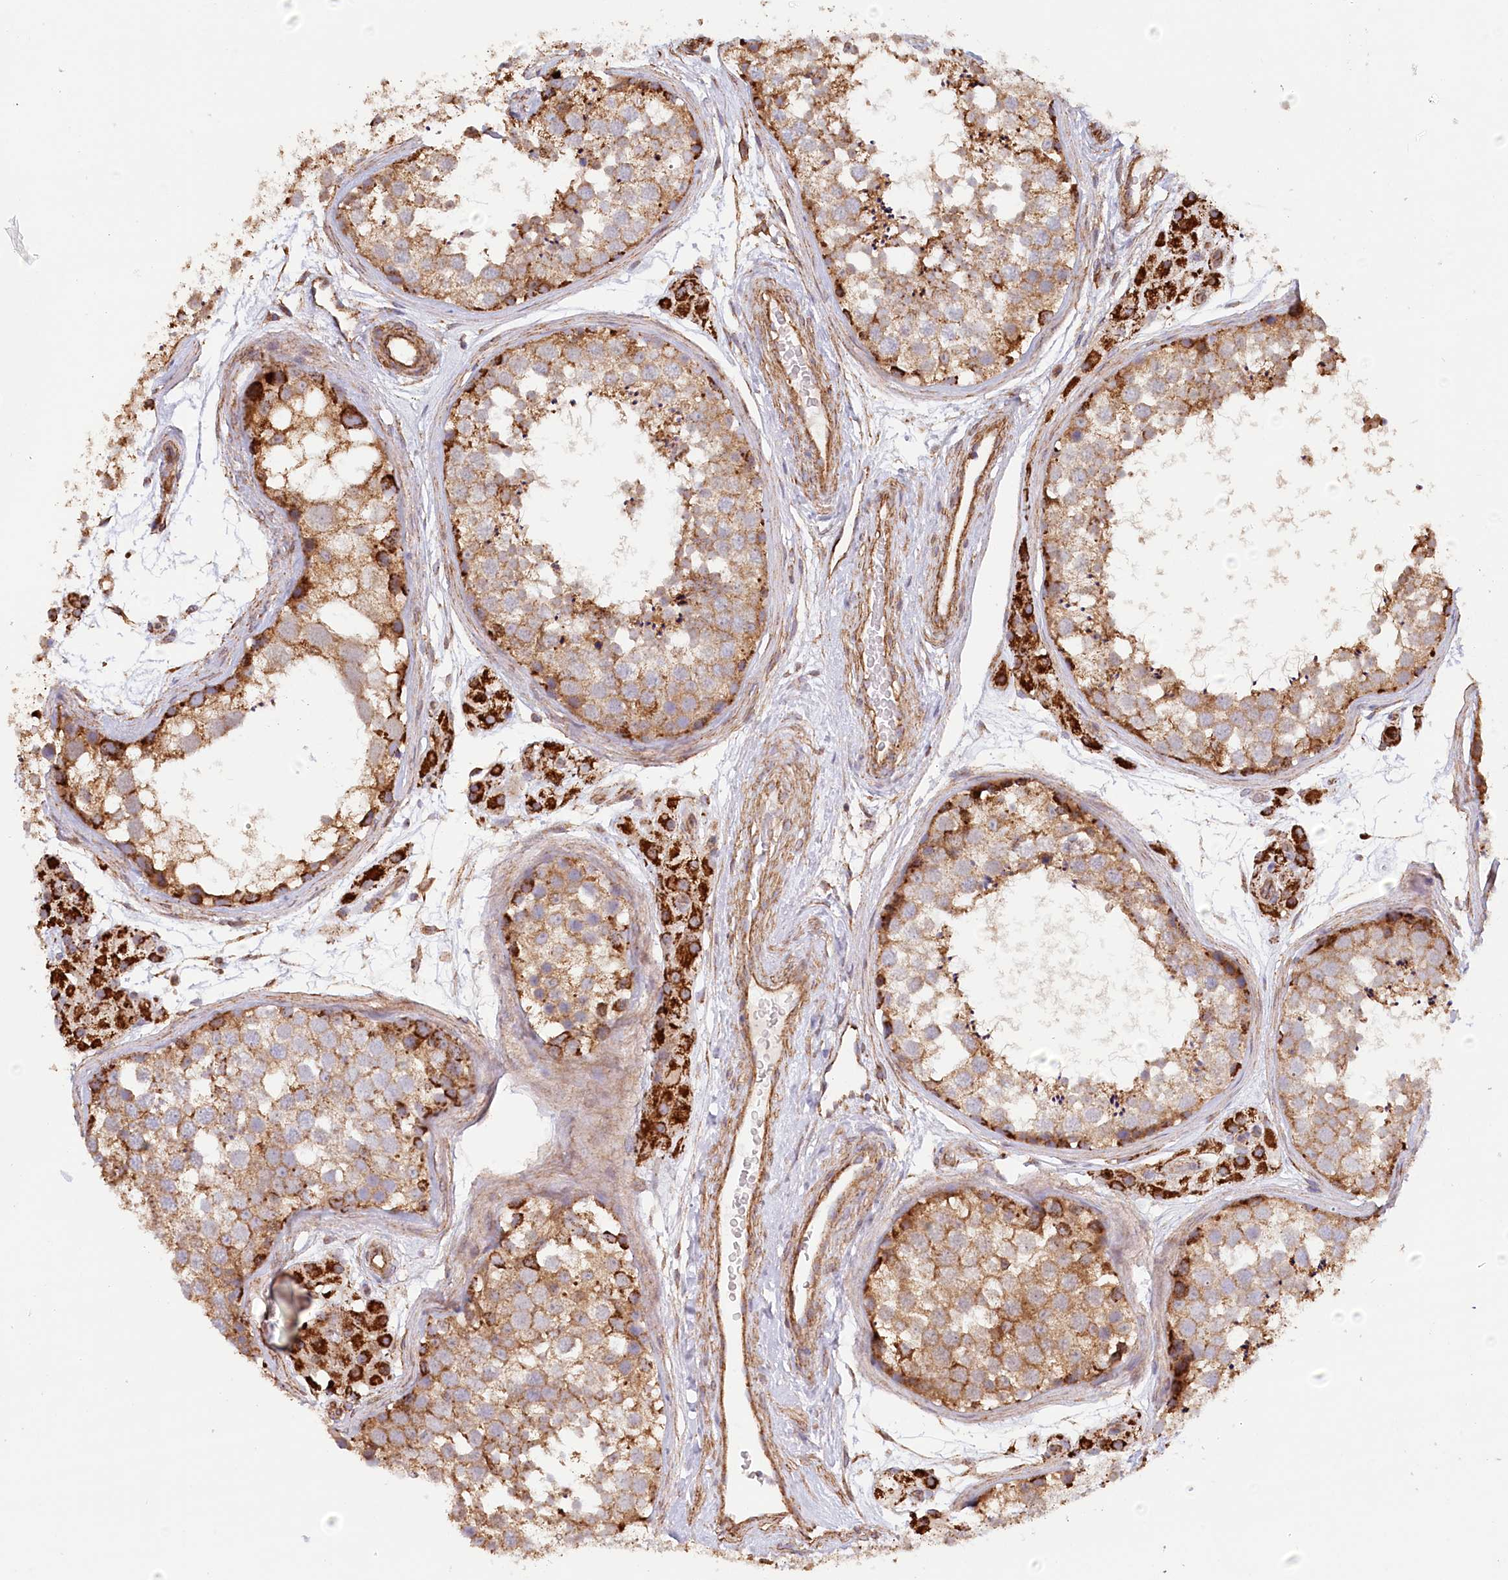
{"staining": {"intensity": "moderate", "quantity": ">75%", "location": "cytoplasmic/membranous"}, "tissue": "testis", "cell_type": "Cells in seminiferous ducts", "image_type": "normal", "snomed": [{"axis": "morphology", "description": "Normal tissue, NOS"}, {"axis": "topography", "description": "Testis"}], "caption": "Immunohistochemical staining of normal testis shows >75% levels of moderate cytoplasmic/membranous protein positivity in approximately >75% of cells in seminiferous ducts. (Brightfield microscopy of DAB IHC at high magnification).", "gene": "UMPS", "patient": {"sex": "male", "age": 56}}